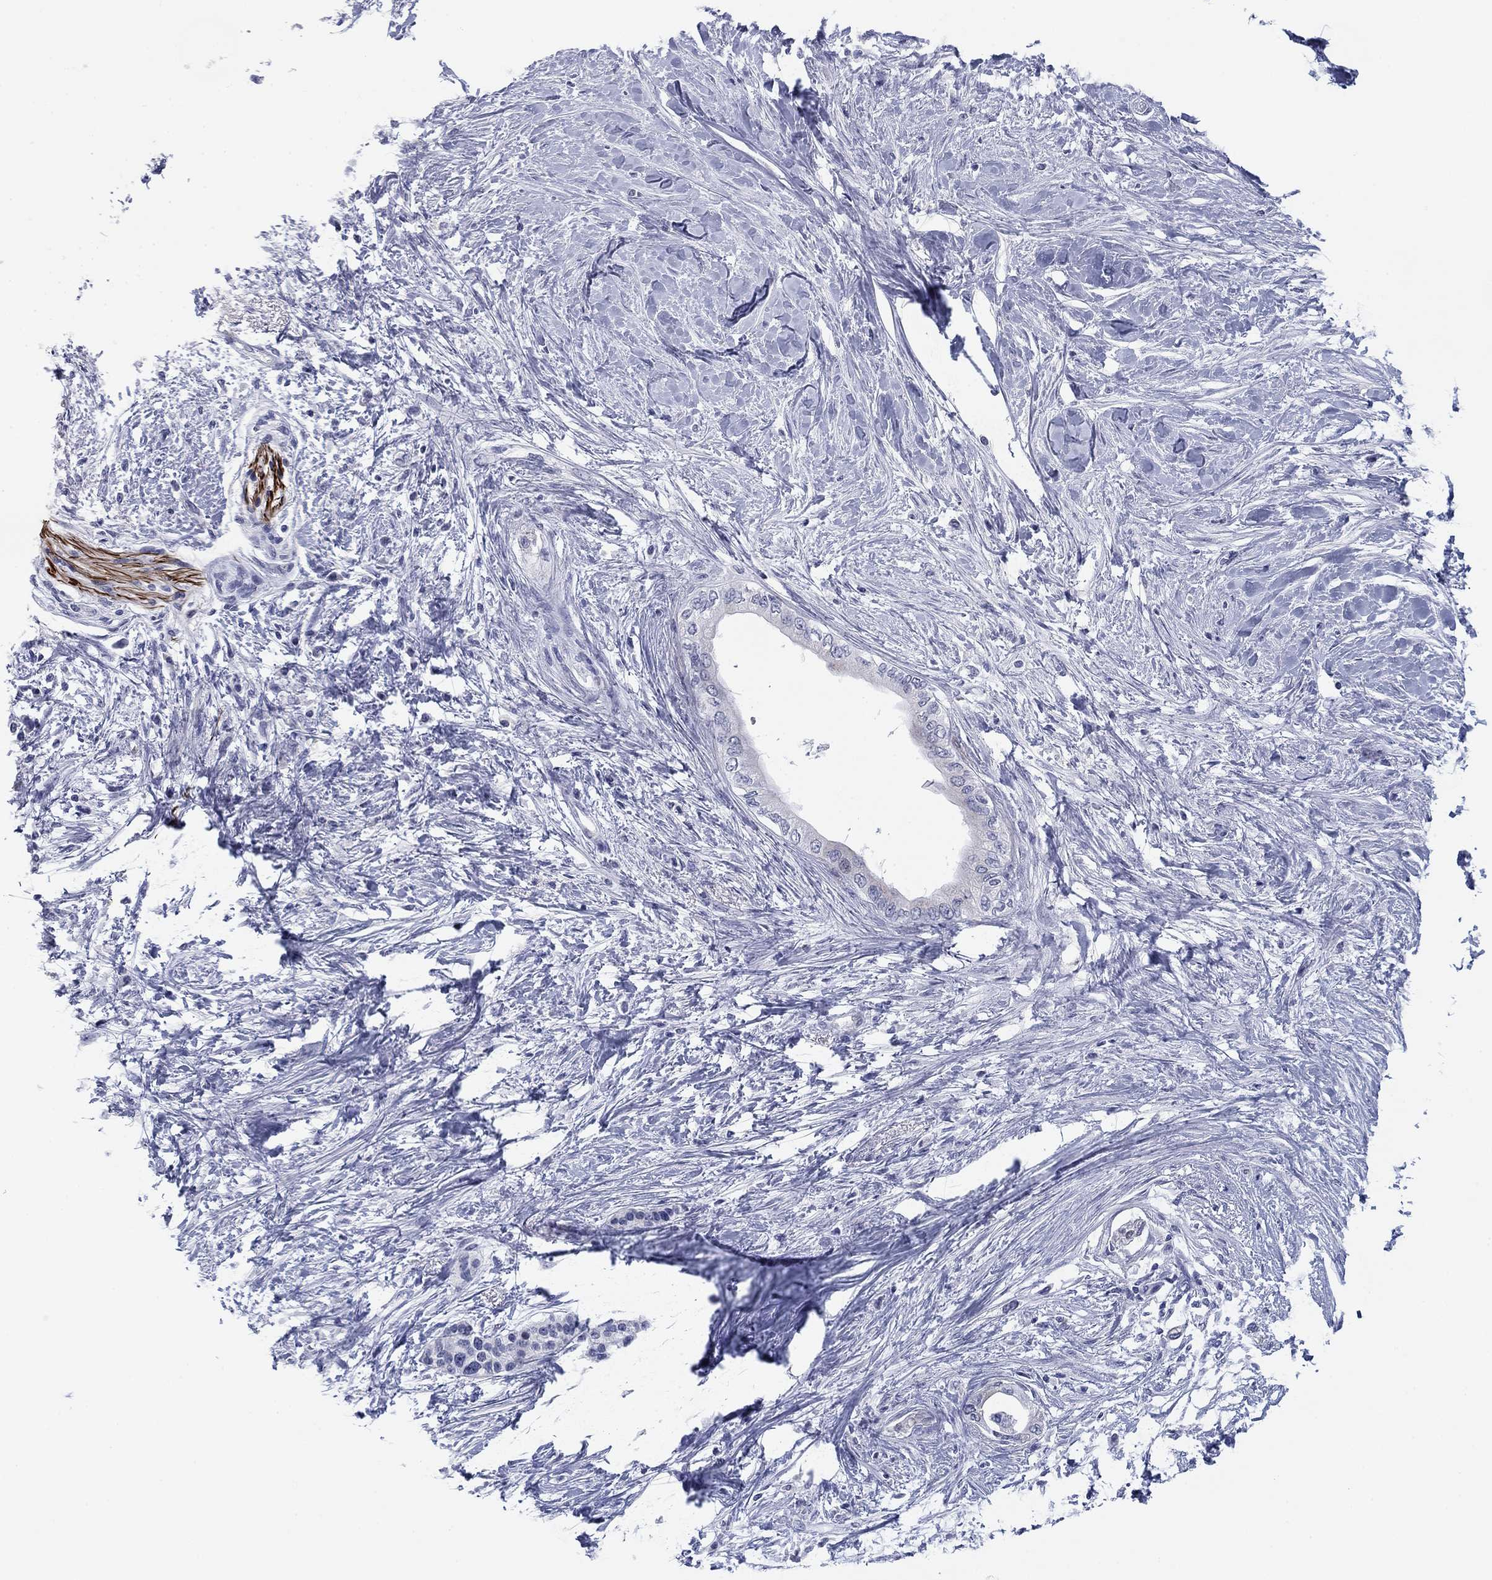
{"staining": {"intensity": "negative", "quantity": "none", "location": "none"}, "tissue": "pancreatic cancer", "cell_type": "Tumor cells", "image_type": "cancer", "snomed": [{"axis": "morphology", "description": "Normal tissue, NOS"}, {"axis": "morphology", "description": "Adenocarcinoma, NOS"}, {"axis": "topography", "description": "Pancreas"}, {"axis": "topography", "description": "Duodenum"}], "caption": "The image exhibits no significant staining in tumor cells of pancreatic adenocarcinoma.", "gene": "PRPH", "patient": {"sex": "female", "age": 60}}